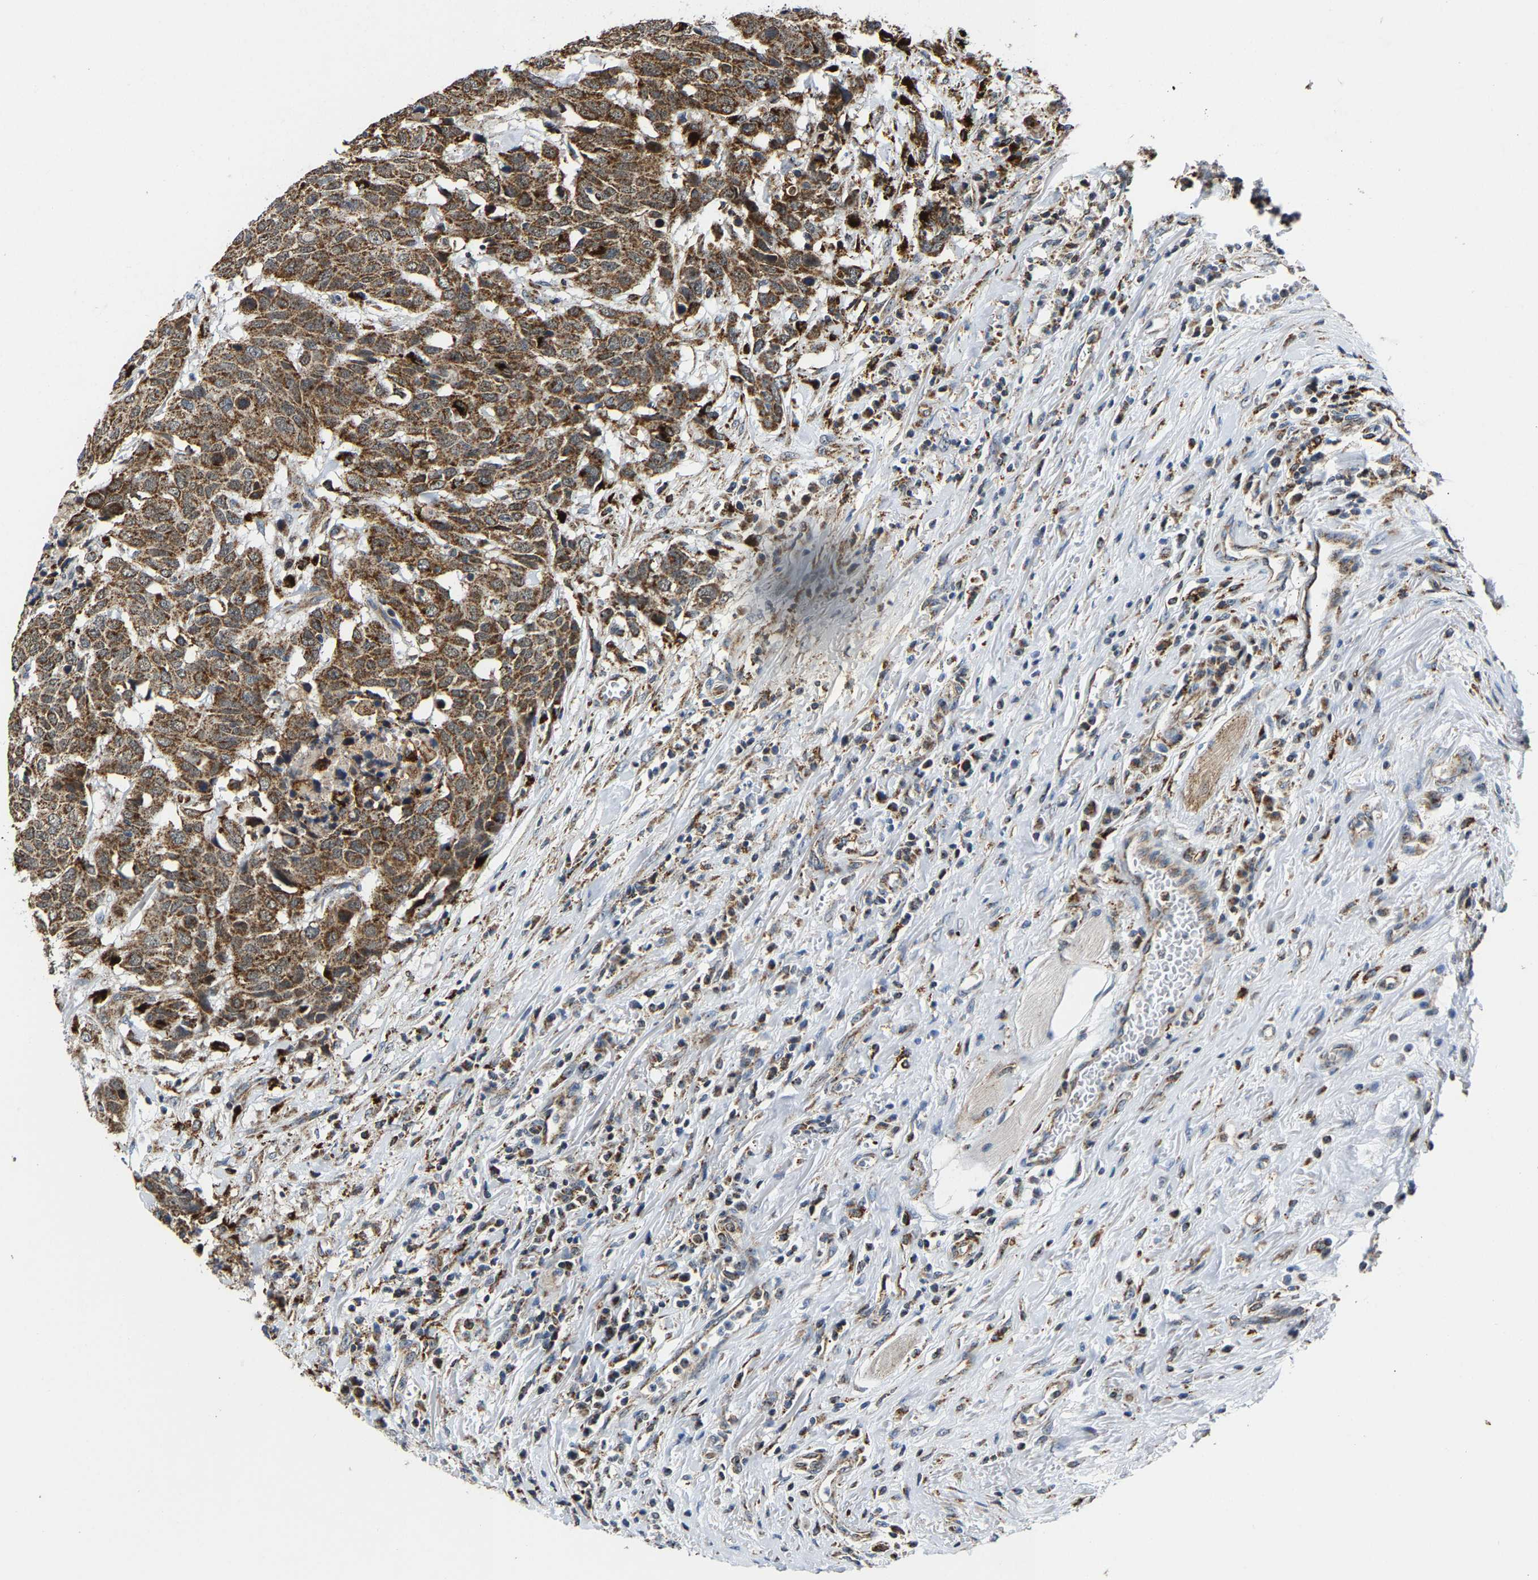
{"staining": {"intensity": "moderate", "quantity": ">75%", "location": "cytoplasmic/membranous"}, "tissue": "head and neck cancer", "cell_type": "Tumor cells", "image_type": "cancer", "snomed": [{"axis": "morphology", "description": "Squamous cell carcinoma, NOS"}, {"axis": "topography", "description": "Head-Neck"}], "caption": "DAB immunohistochemical staining of human head and neck squamous cell carcinoma demonstrates moderate cytoplasmic/membranous protein expression in approximately >75% of tumor cells.", "gene": "GIMAP7", "patient": {"sex": "male", "age": 66}}